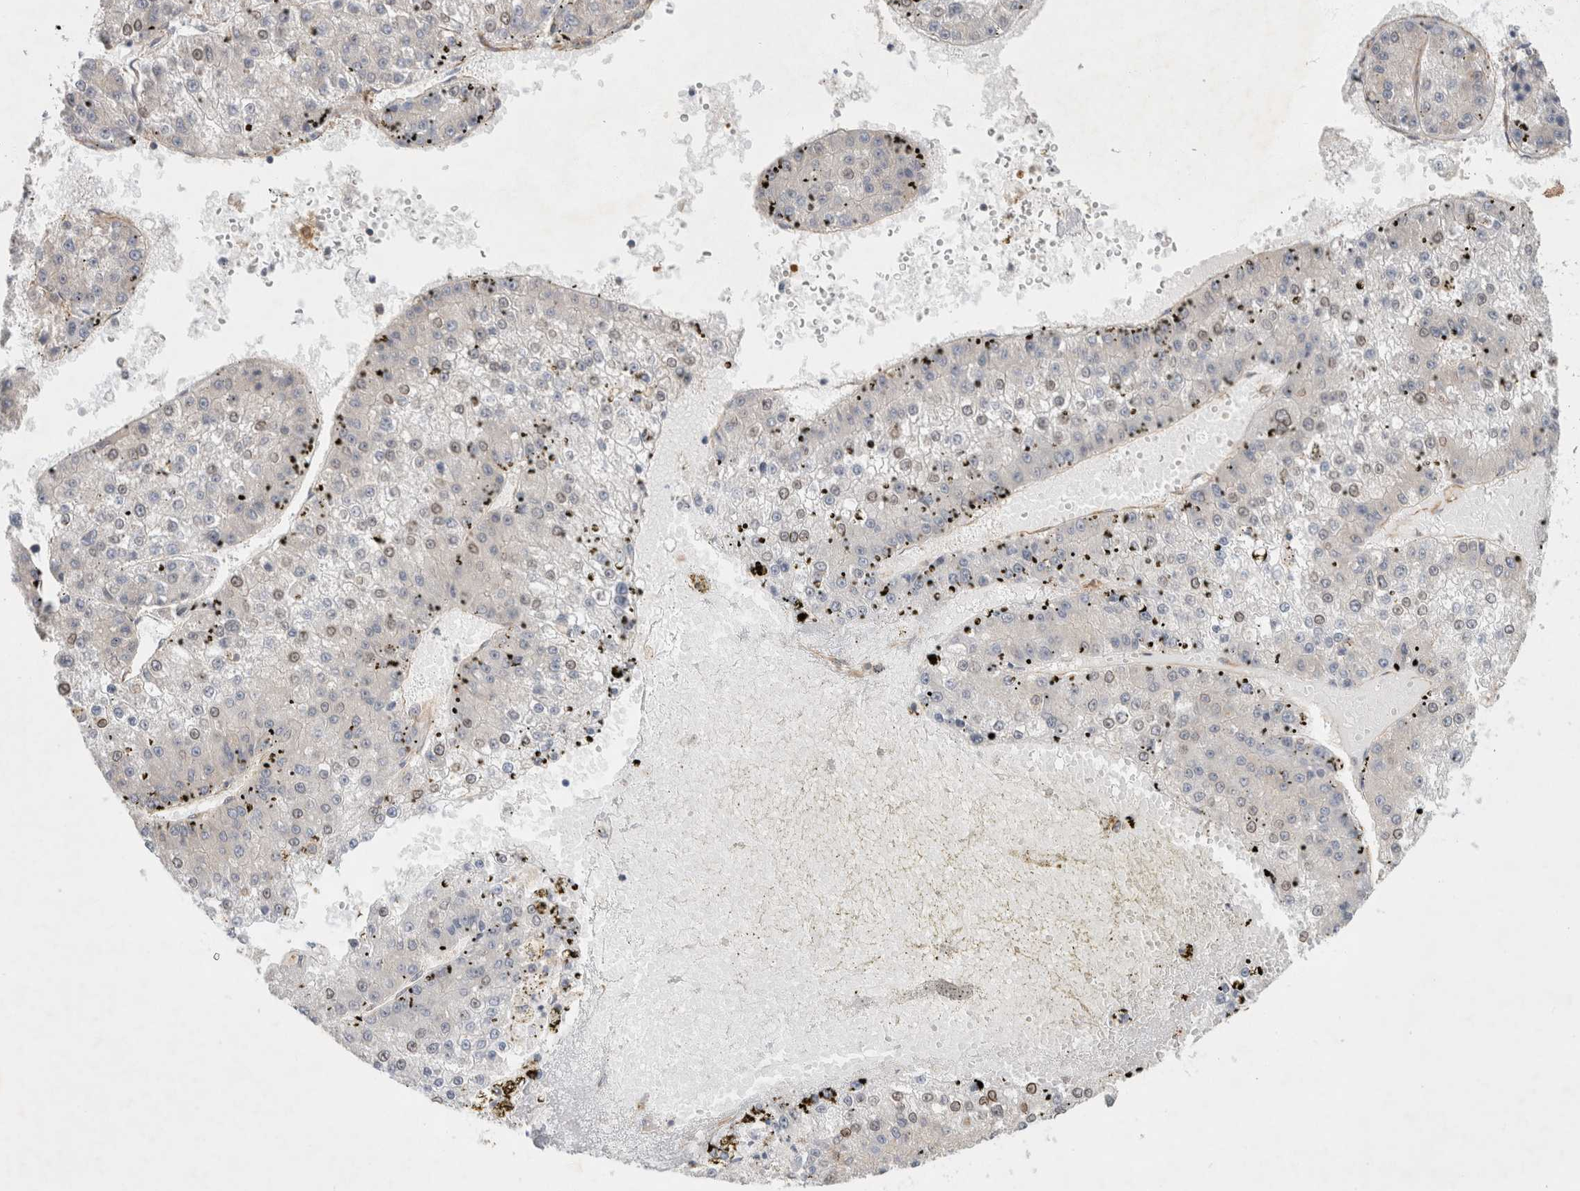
{"staining": {"intensity": "weak", "quantity": "<25%", "location": "nuclear"}, "tissue": "liver cancer", "cell_type": "Tumor cells", "image_type": "cancer", "snomed": [{"axis": "morphology", "description": "Carcinoma, Hepatocellular, NOS"}, {"axis": "topography", "description": "Liver"}], "caption": "Immunohistochemistry histopathology image of human liver cancer stained for a protein (brown), which displays no positivity in tumor cells.", "gene": "GPR150", "patient": {"sex": "female", "age": 73}}